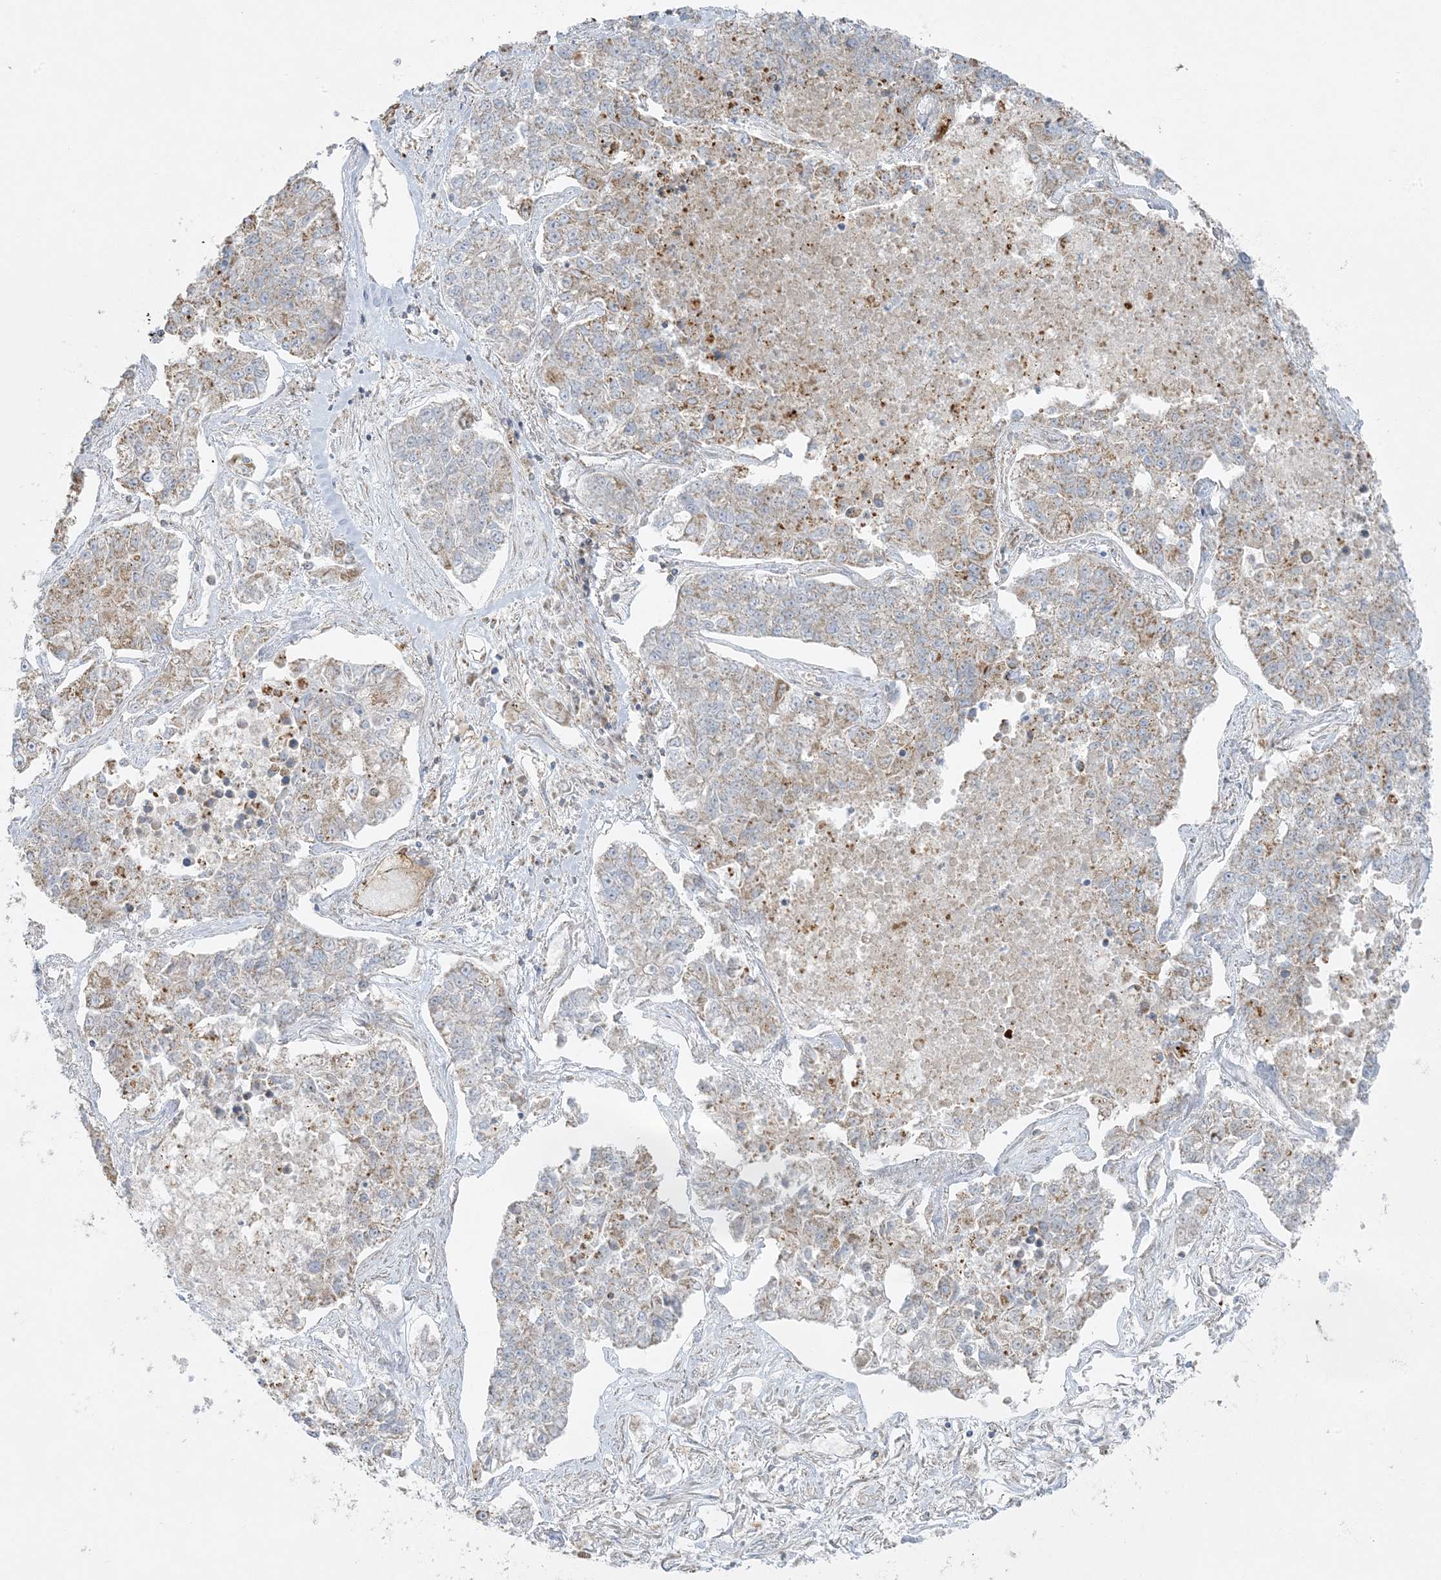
{"staining": {"intensity": "weak", "quantity": "25%-75%", "location": "cytoplasmic/membranous"}, "tissue": "lung cancer", "cell_type": "Tumor cells", "image_type": "cancer", "snomed": [{"axis": "morphology", "description": "Adenocarcinoma, NOS"}, {"axis": "topography", "description": "Lung"}], "caption": "Brown immunohistochemical staining in lung cancer (adenocarcinoma) shows weak cytoplasmic/membranous expression in approximately 25%-75% of tumor cells. The protein is shown in brown color, while the nuclei are stained blue.", "gene": "PIK3R4", "patient": {"sex": "male", "age": 49}}